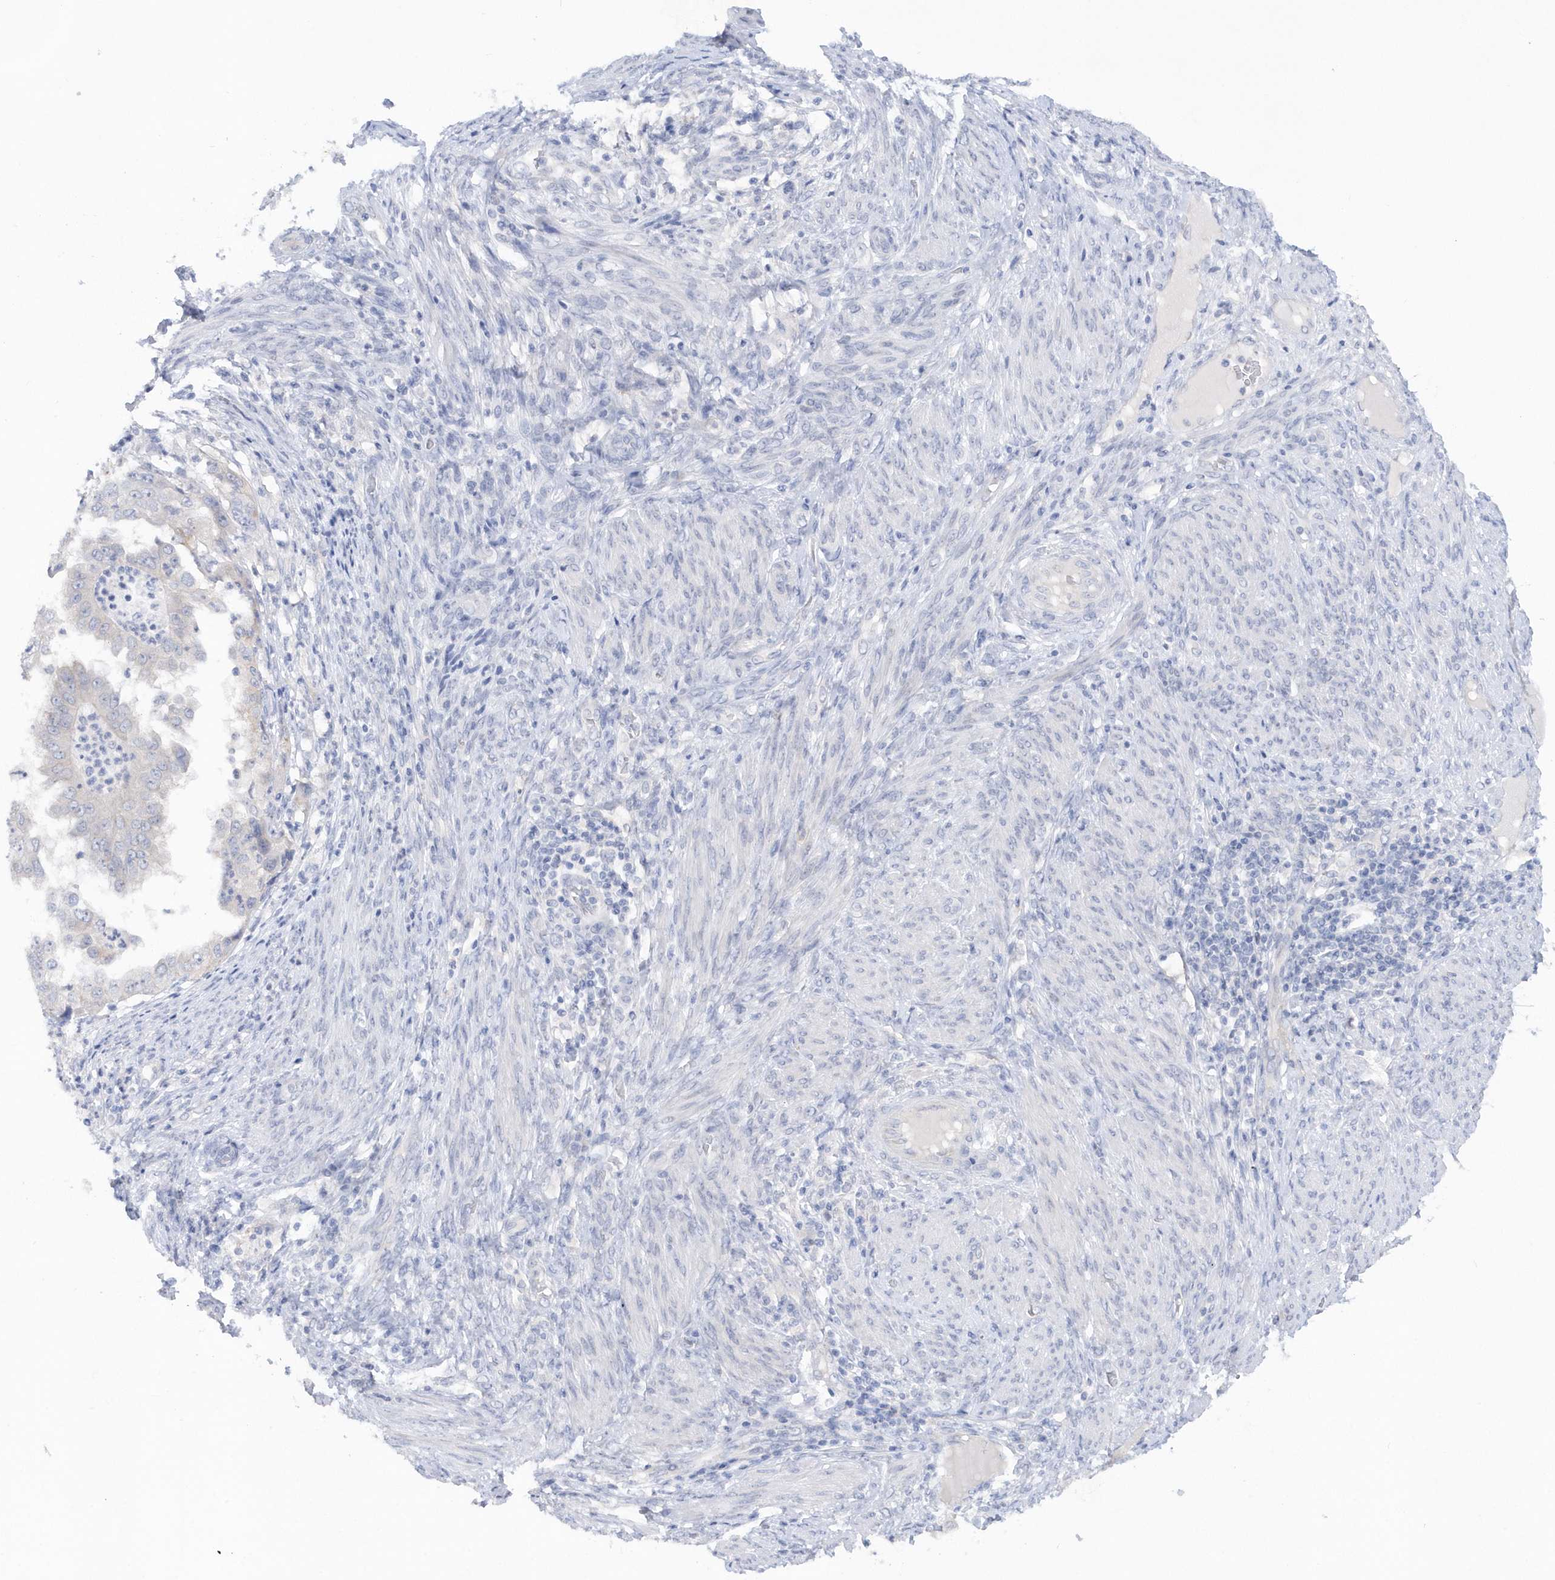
{"staining": {"intensity": "negative", "quantity": "none", "location": "none"}, "tissue": "endometrial cancer", "cell_type": "Tumor cells", "image_type": "cancer", "snomed": [{"axis": "morphology", "description": "Adenocarcinoma, NOS"}, {"axis": "topography", "description": "Endometrium"}], "caption": "This is an IHC histopathology image of endometrial cancer (adenocarcinoma). There is no positivity in tumor cells.", "gene": "RPE", "patient": {"sex": "female", "age": 85}}